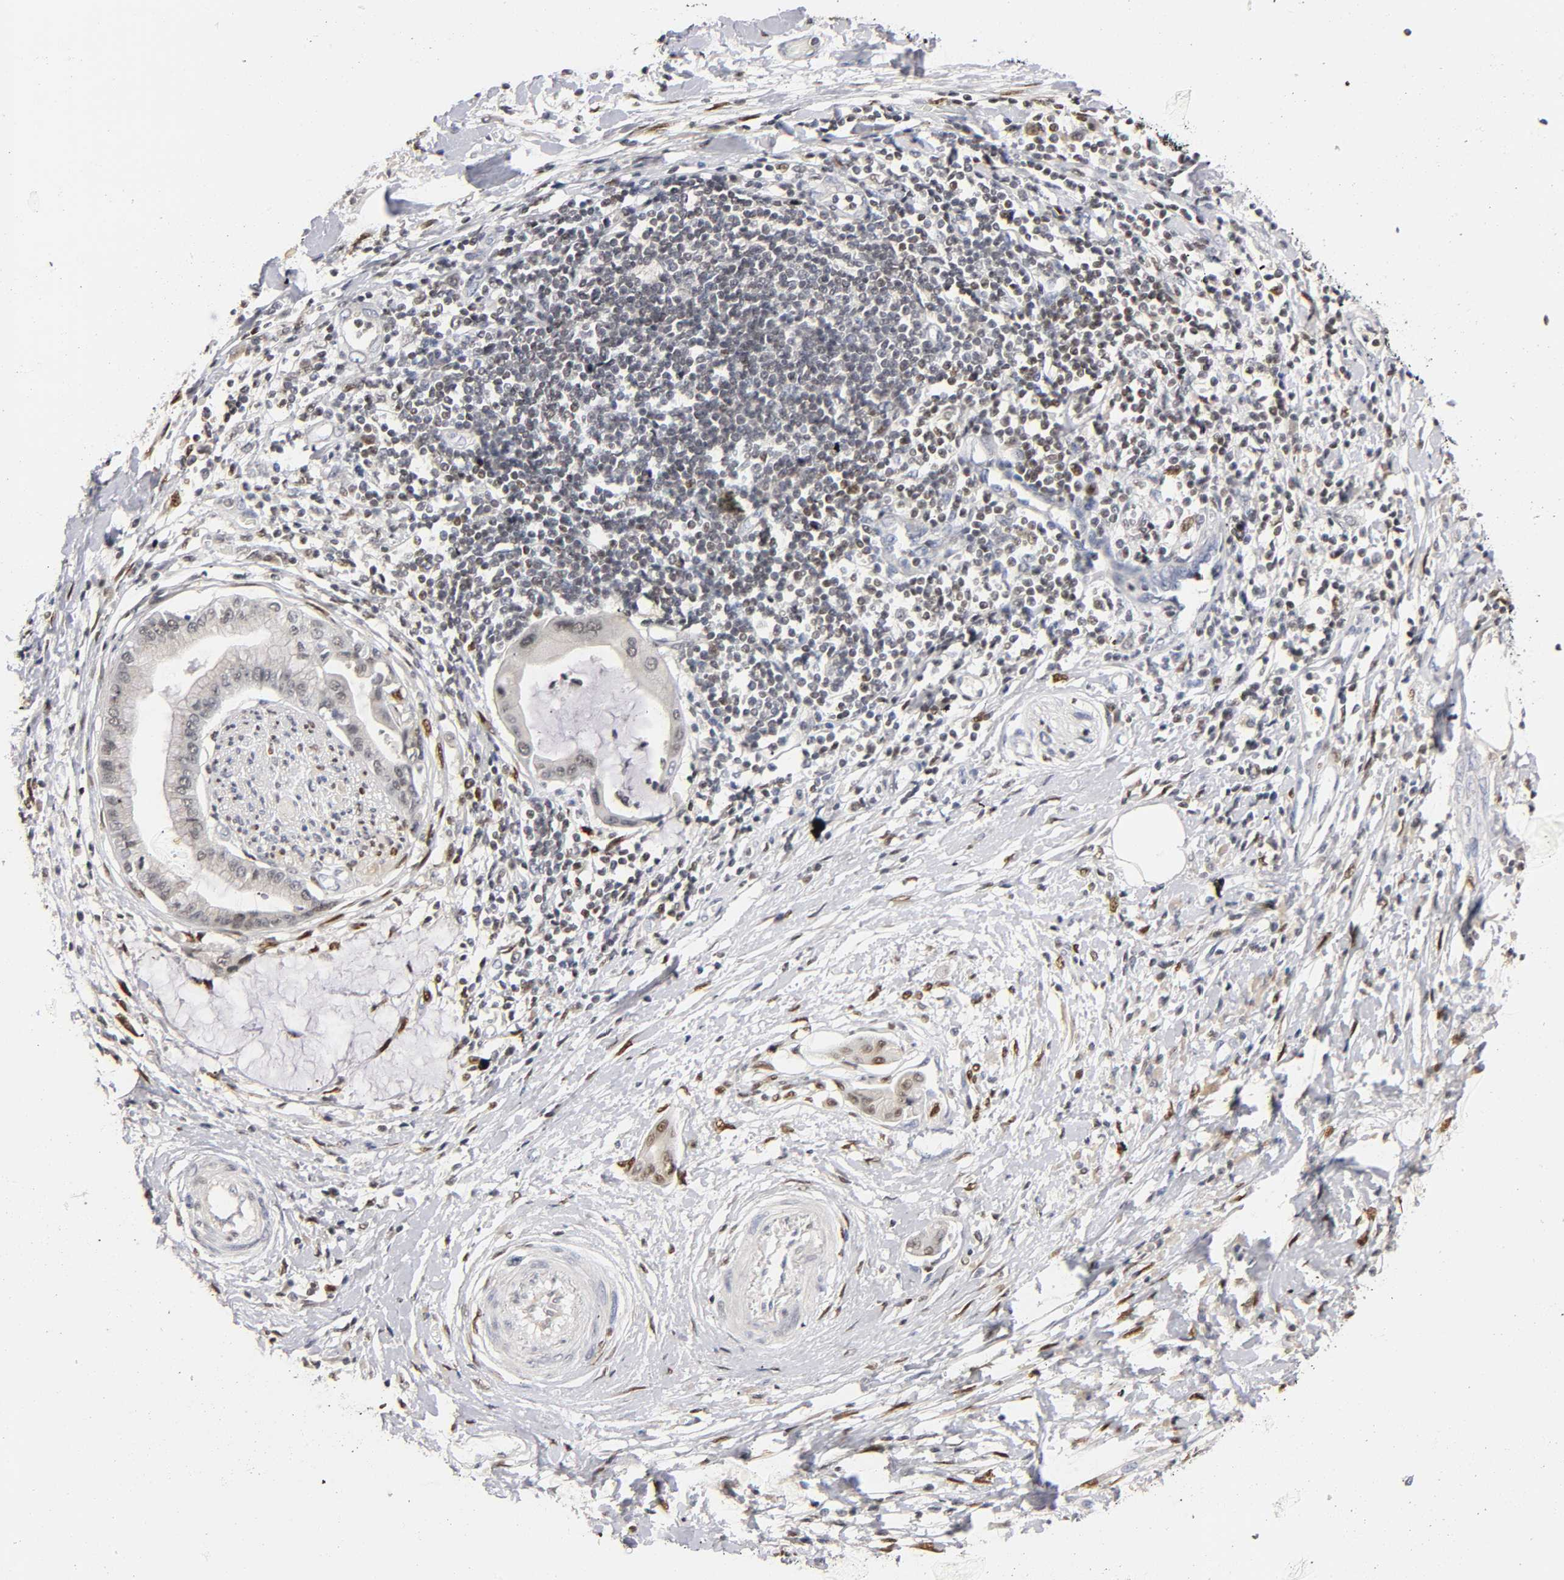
{"staining": {"intensity": "weak", "quantity": ">75%", "location": "nuclear"}, "tissue": "pancreatic cancer", "cell_type": "Tumor cells", "image_type": "cancer", "snomed": [{"axis": "morphology", "description": "Adenocarcinoma, NOS"}, {"axis": "morphology", "description": "Adenocarcinoma, metastatic, NOS"}, {"axis": "topography", "description": "Lymph node"}, {"axis": "topography", "description": "Pancreas"}, {"axis": "topography", "description": "Duodenum"}], "caption": "Weak nuclear positivity is seen in approximately >75% of tumor cells in pancreatic cancer. The staining was performed using DAB (3,3'-diaminobenzidine) to visualize the protein expression in brown, while the nuclei were stained in blue with hematoxylin (Magnification: 20x).", "gene": "RUNX1", "patient": {"sex": "female", "age": 64}}